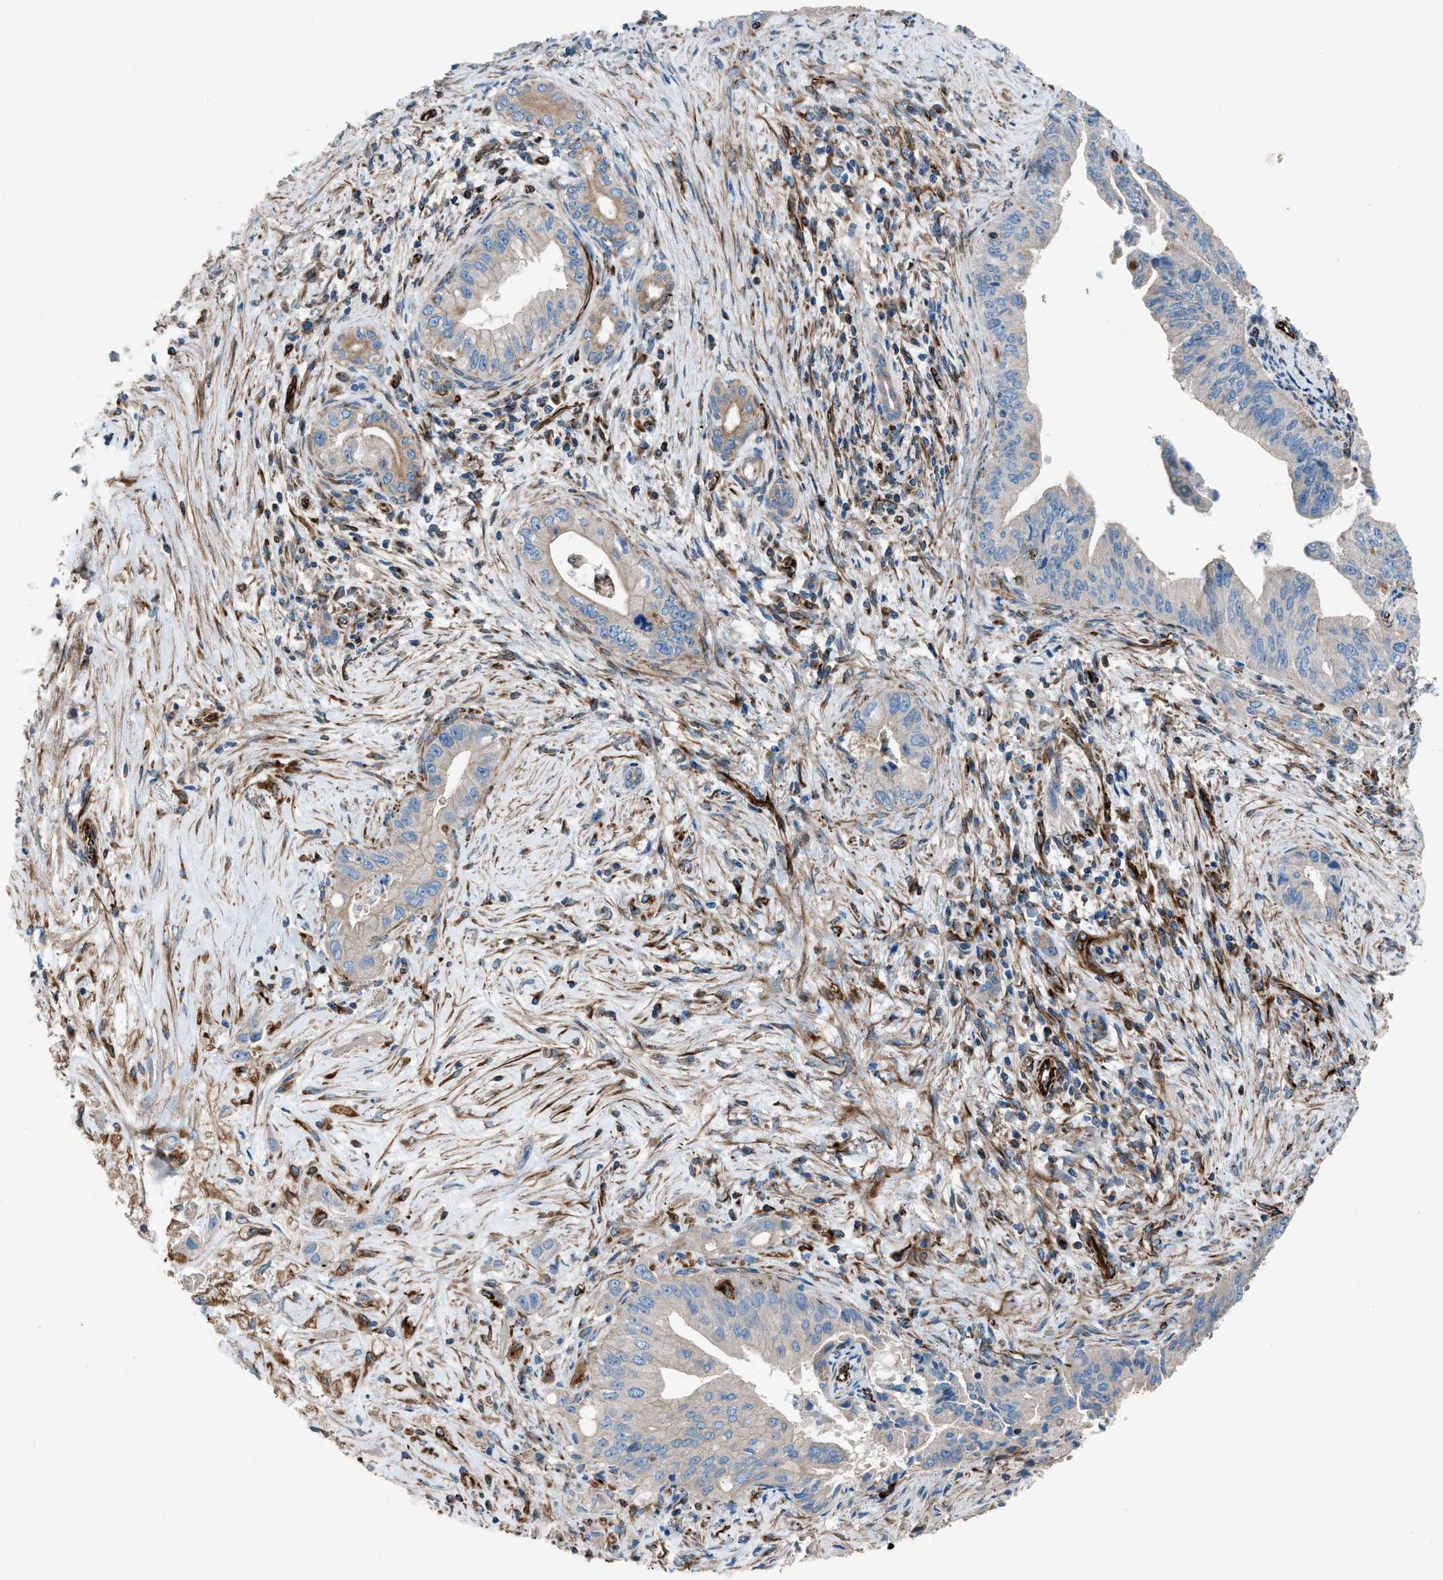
{"staining": {"intensity": "weak", "quantity": ">75%", "location": "cytoplasmic/membranous"}, "tissue": "pancreatic cancer", "cell_type": "Tumor cells", "image_type": "cancer", "snomed": [{"axis": "morphology", "description": "Adenocarcinoma, NOS"}, {"axis": "topography", "description": "Pancreas"}], "caption": "Pancreatic cancer (adenocarcinoma) stained with a protein marker demonstrates weak staining in tumor cells.", "gene": "CABP7", "patient": {"sex": "female", "age": 73}}